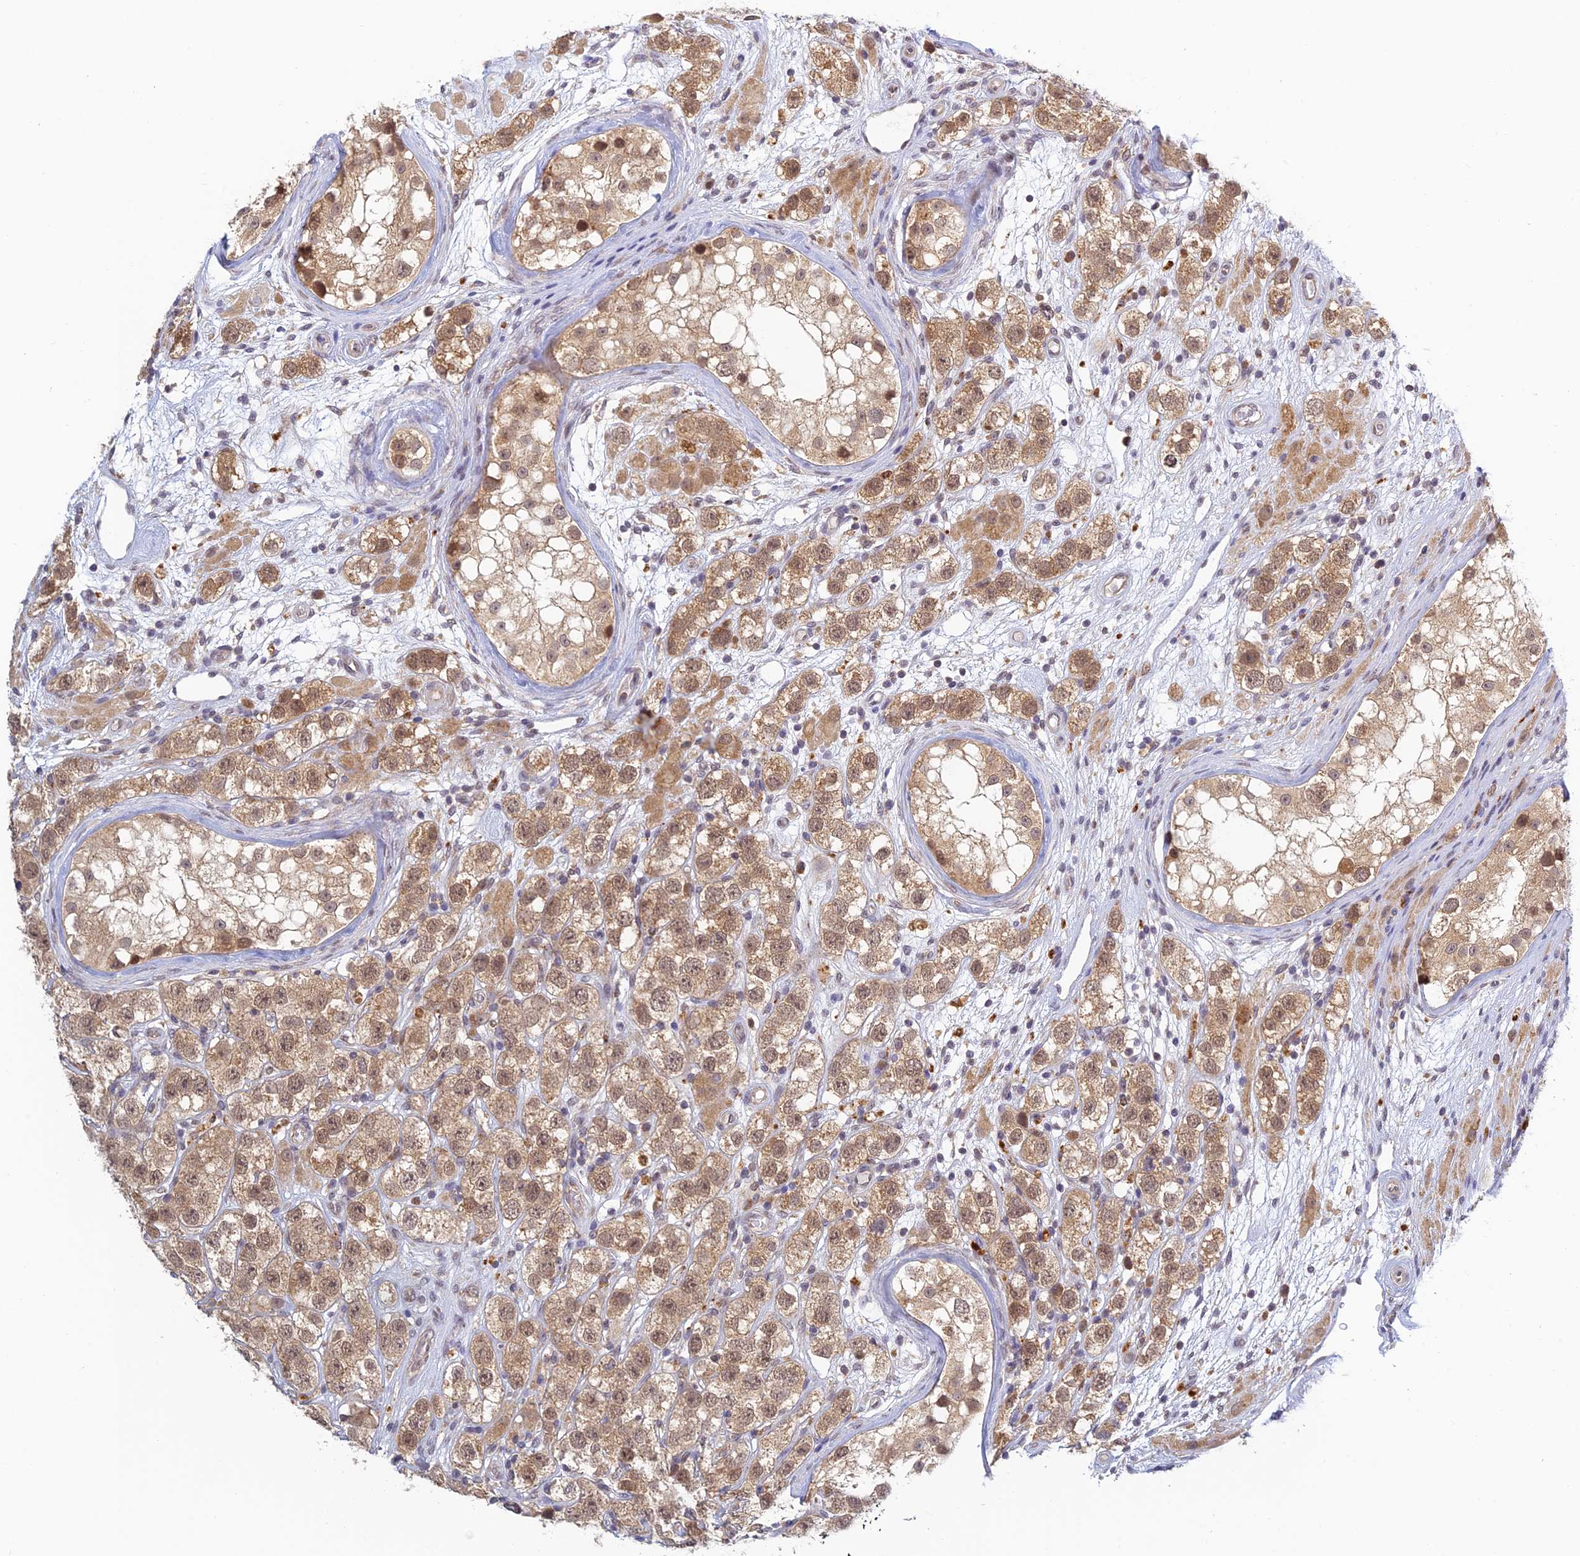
{"staining": {"intensity": "moderate", "quantity": ">75%", "location": "cytoplasmic/membranous,nuclear"}, "tissue": "testis cancer", "cell_type": "Tumor cells", "image_type": "cancer", "snomed": [{"axis": "morphology", "description": "Seminoma, NOS"}, {"axis": "topography", "description": "Testis"}], "caption": "Immunohistochemistry (IHC) photomicrograph of seminoma (testis) stained for a protein (brown), which shows medium levels of moderate cytoplasmic/membranous and nuclear staining in about >75% of tumor cells.", "gene": "SKIC8", "patient": {"sex": "male", "age": 28}}